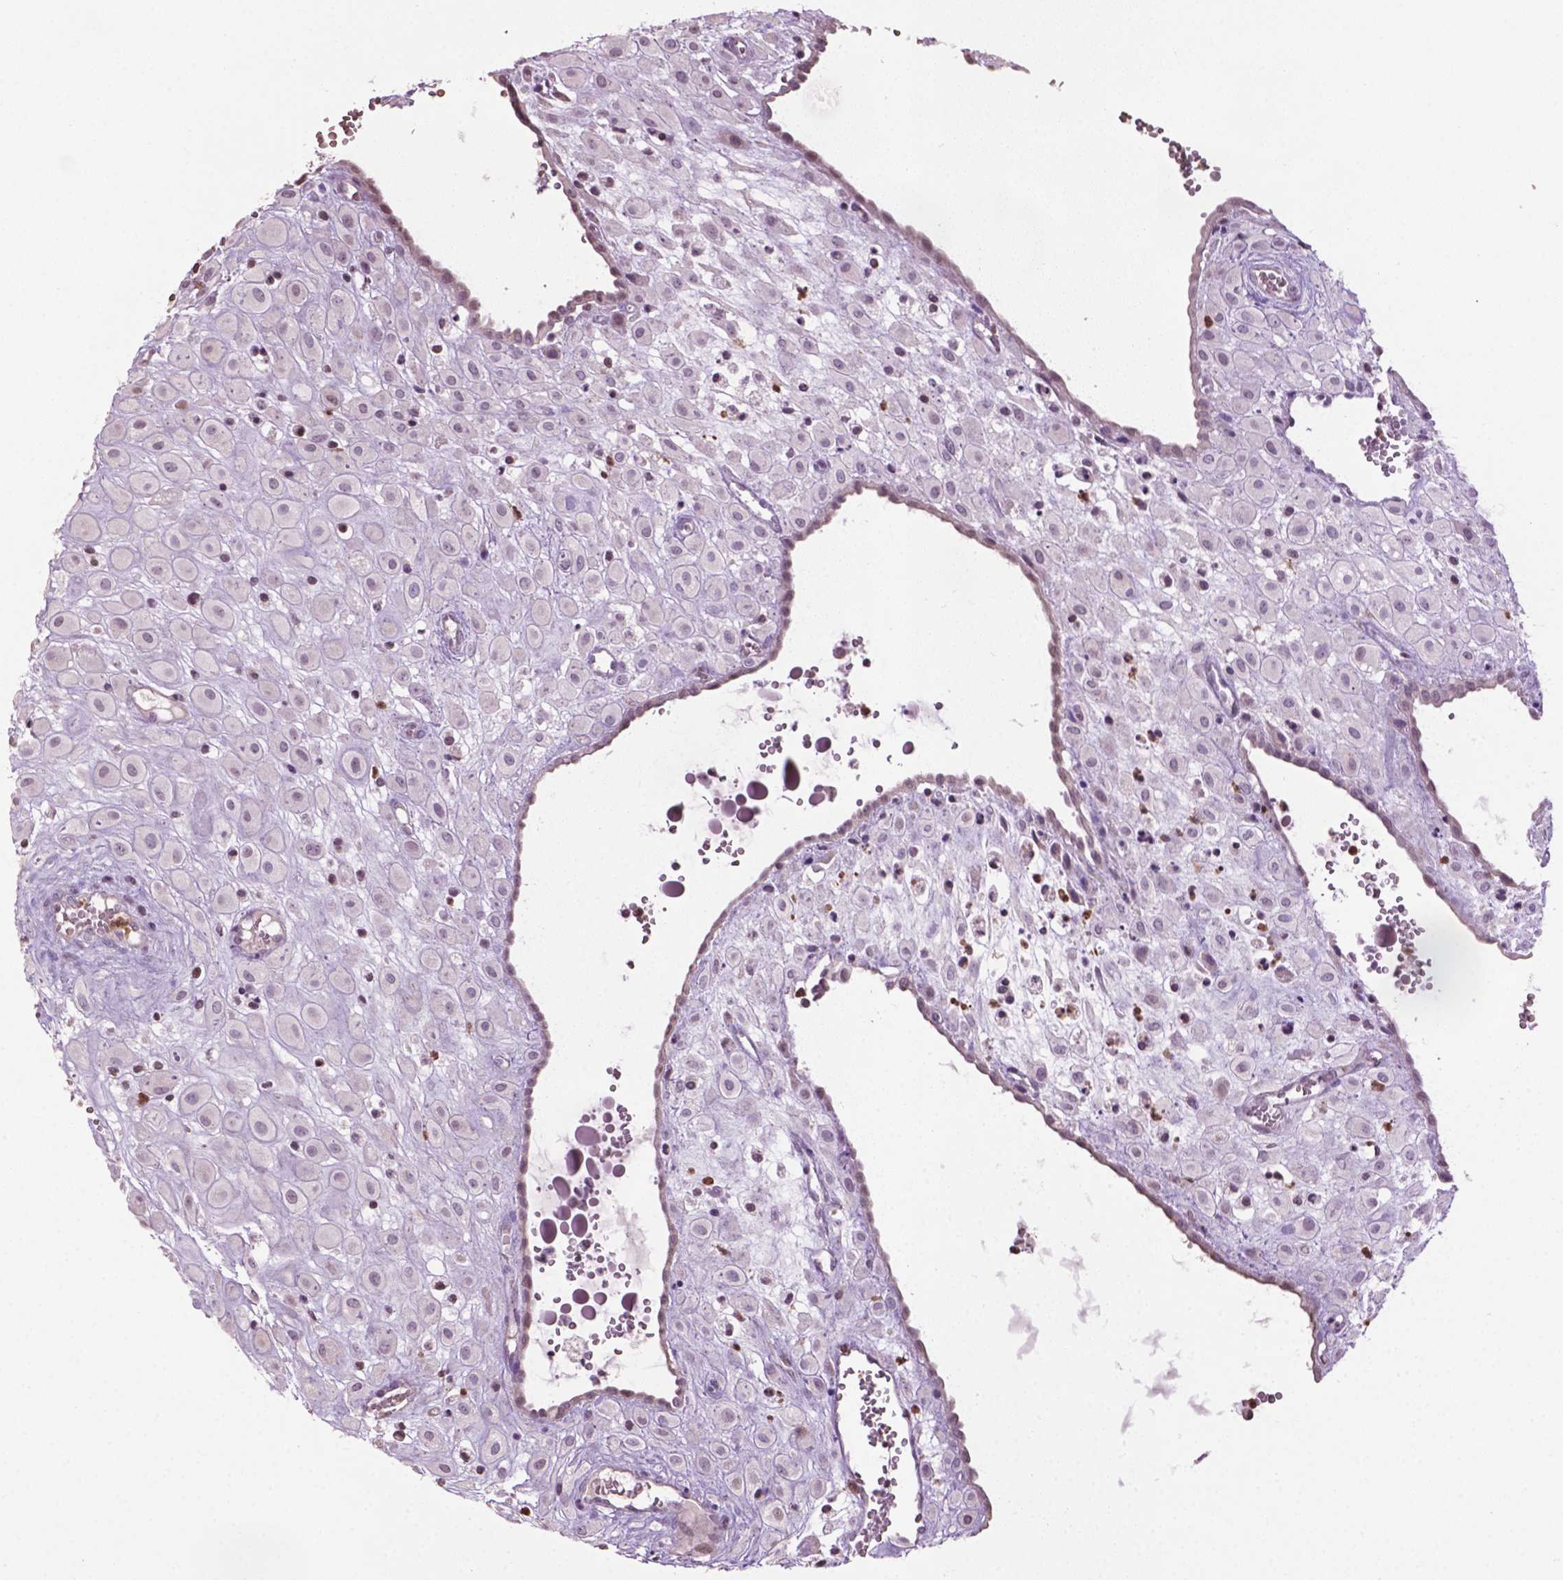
{"staining": {"intensity": "negative", "quantity": "none", "location": "none"}, "tissue": "placenta", "cell_type": "Decidual cells", "image_type": "normal", "snomed": [{"axis": "morphology", "description": "Normal tissue, NOS"}, {"axis": "topography", "description": "Placenta"}], "caption": "Protein analysis of unremarkable placenta displays no significant positivity in decidual cells. Brightfield microscopy of immunohistochemistry (IHC) stained with DAB (brown) and hematoxylin (blue), captured at high magnification.", "gene": "NTNG2", "patient": {"sex": "female", "age": 24}}